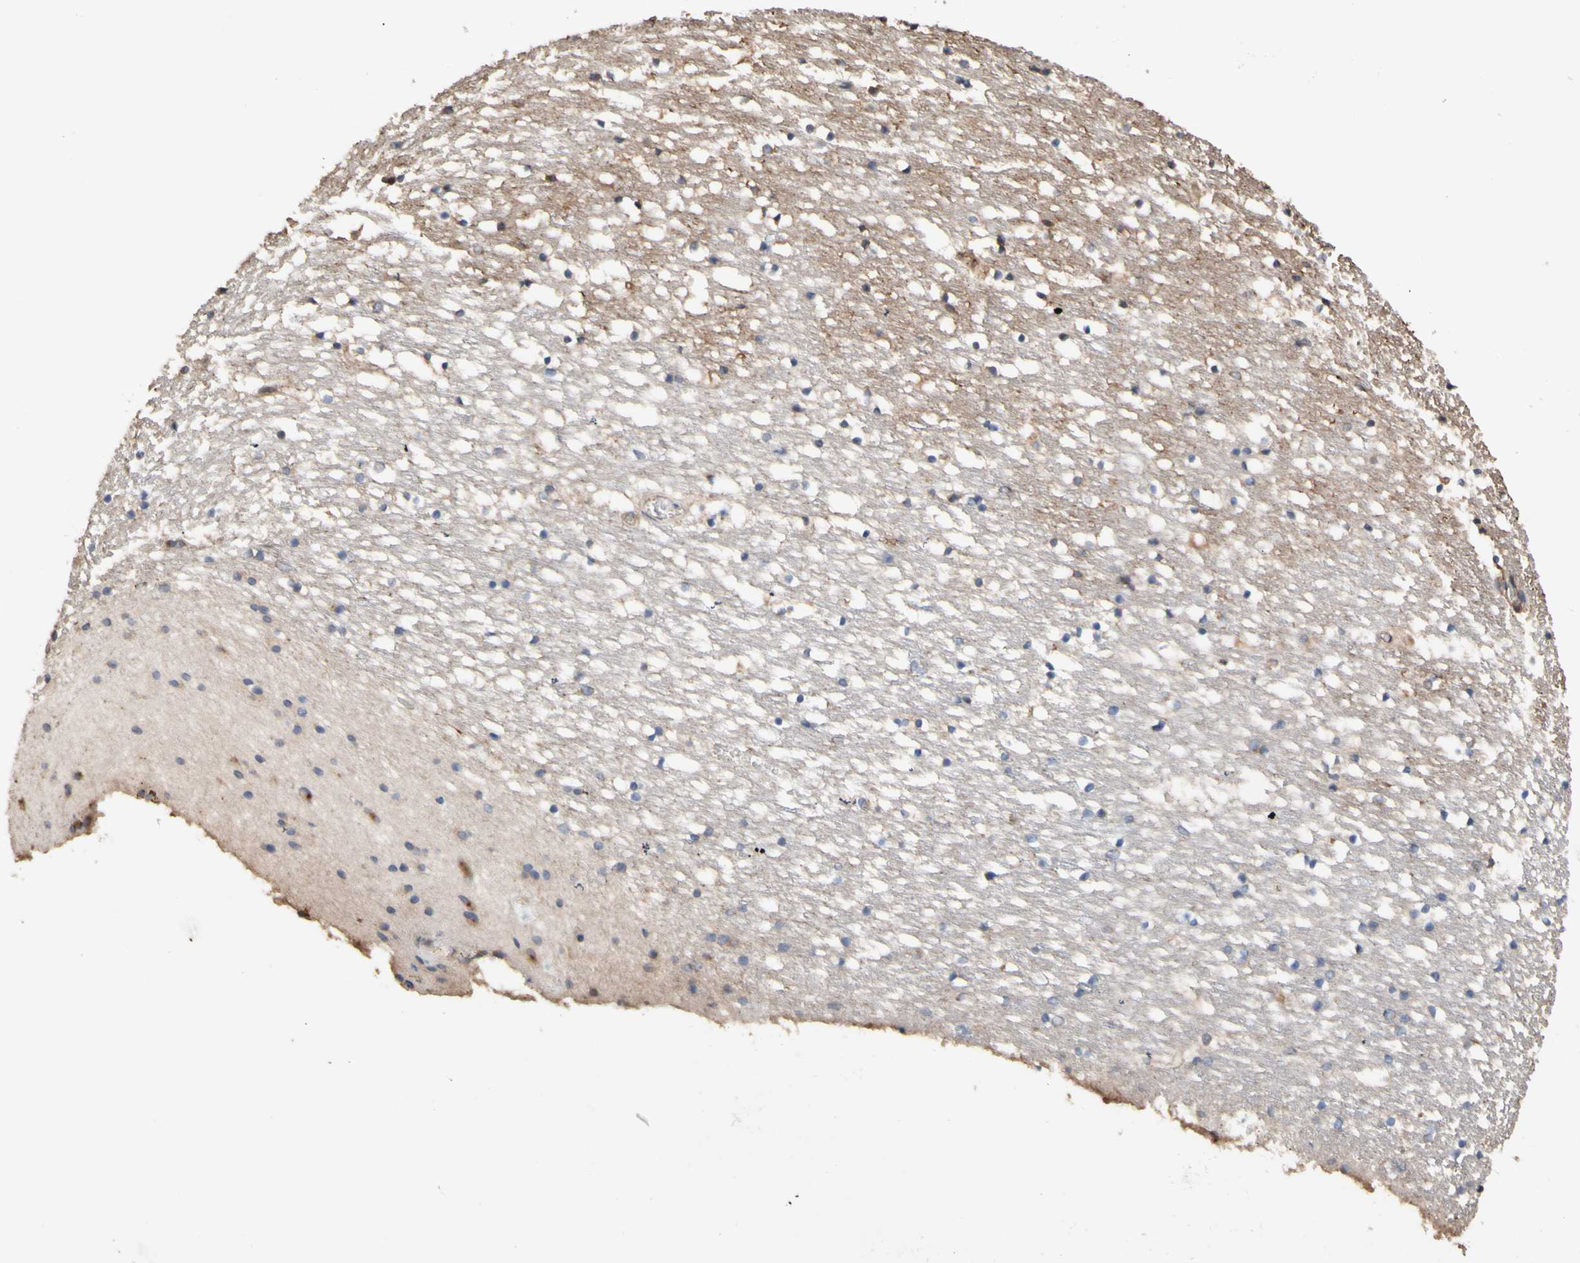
{"staining": {"intensity": "weak", "quantity": "<25%", "location": "cytoplasmic/membranous"}, "tissue": "caudate", "cell_type": "Glial cells", "image_type": "normal", "snomed": [{"axis": "morphology", "description": "Normal tissue, NOS"}, {"axis": "topography", "description": "Lateral ventricle wall"}], "caption": "High power microscopy photomicrograph of an IHC photomicrograph of normal caudate, revealing no significant staining in glial cells. The staining is performed using DAB brown chromogen with nuclei counter-stained in using hematoxylin.", "gene": "NECTIN3", "patient": {"sex": "male", "age": 45}}